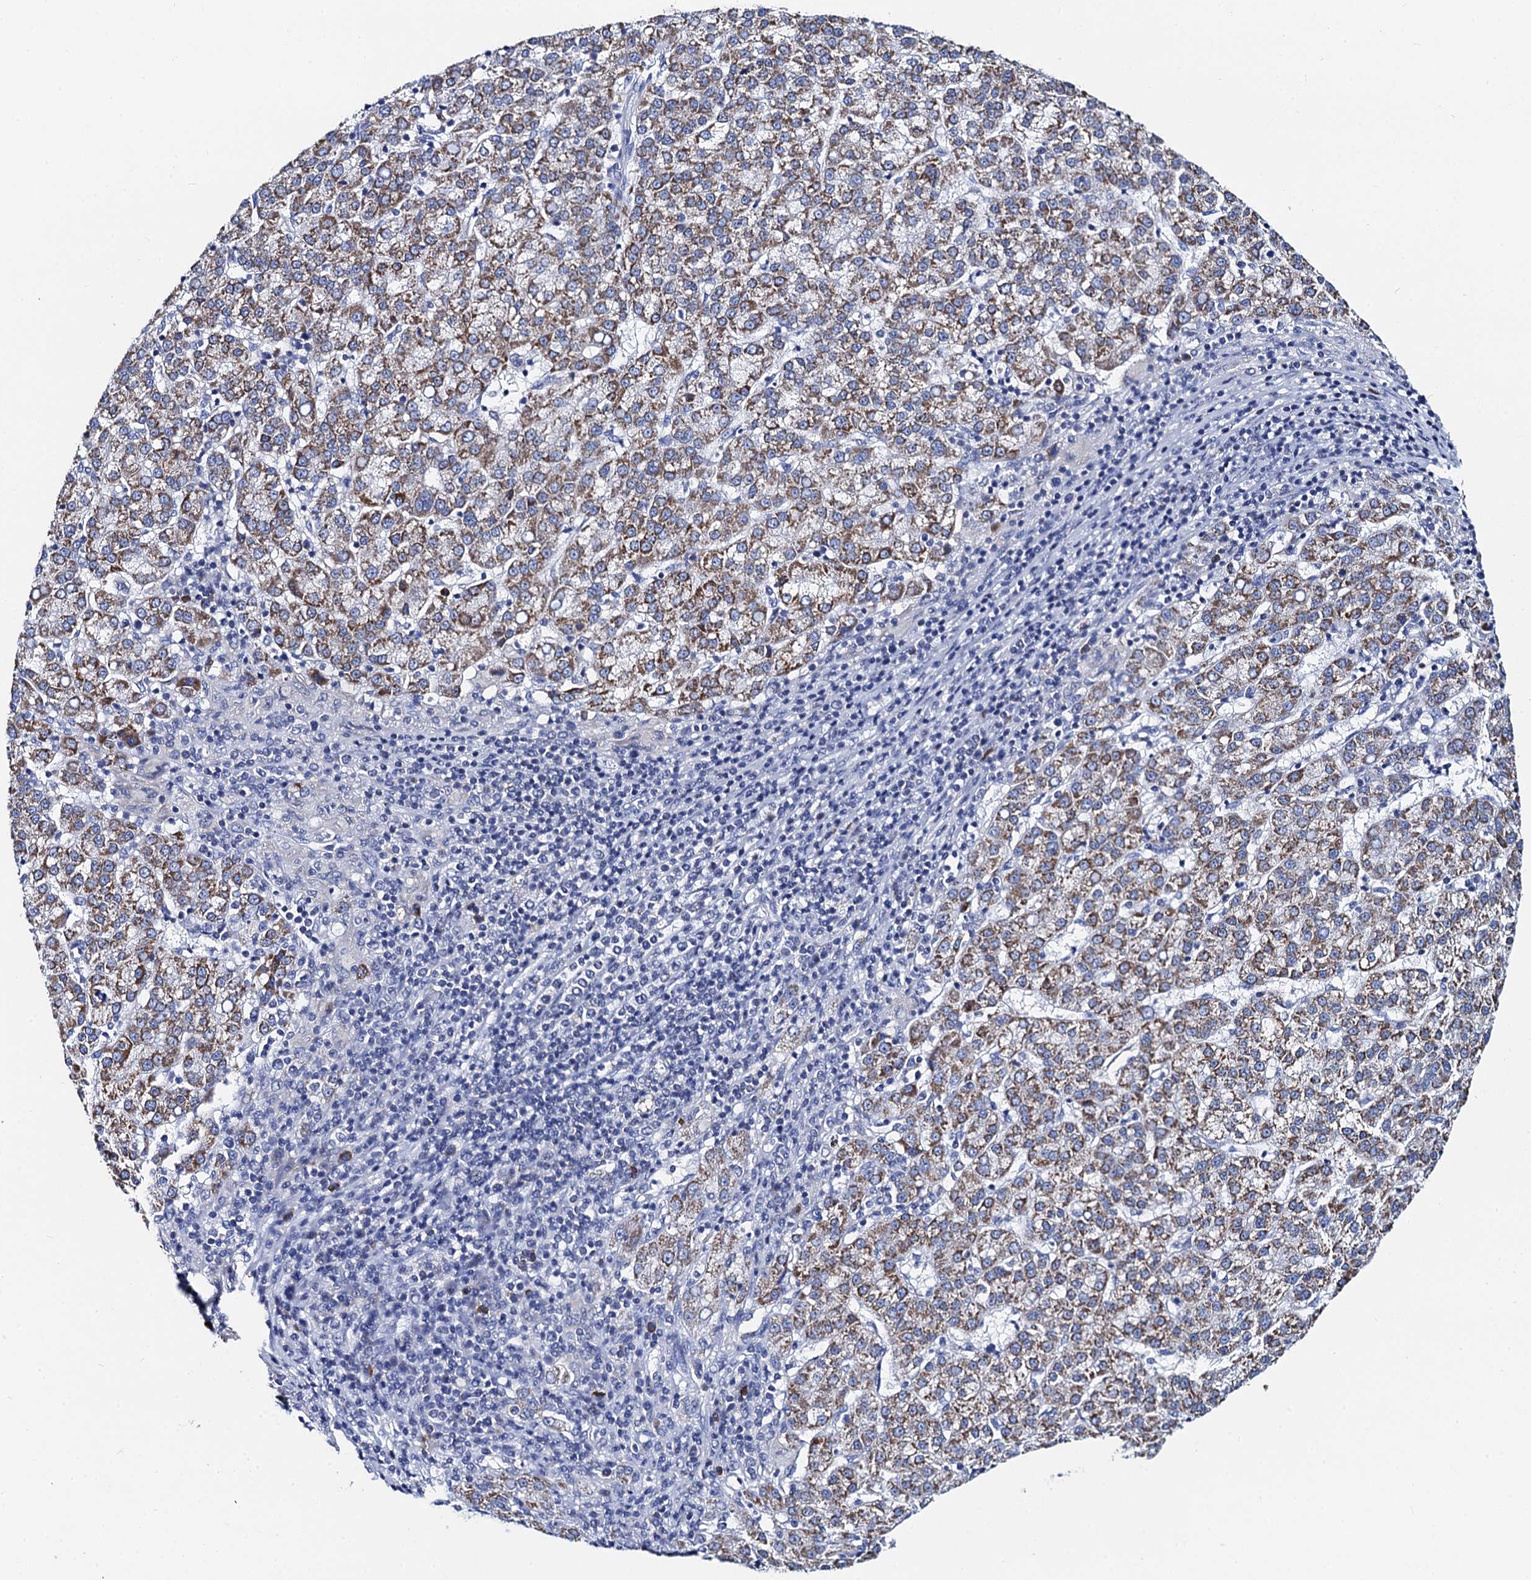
{"staining": {"intensity": "moderate", "quantity": ">75%", "location": "cytoplasmic/membranous"}, "tissue": "liver cancer", "cell_type": "Tumor cells", "image_type": "cancer", "snomed": [{"axis": "morphology", "description": "Carcinoma, Hepatocellular, NOS"}, {"axis": "topography", "description": "Liver"}], "caption": "Moderate cytoplasmic/membranous expression is seen in approximately >75% of tumor cells in liver hepatocellular carcinoma.", "gene": "ACADSB", "patient": {"sex": "female", "age": 58}}